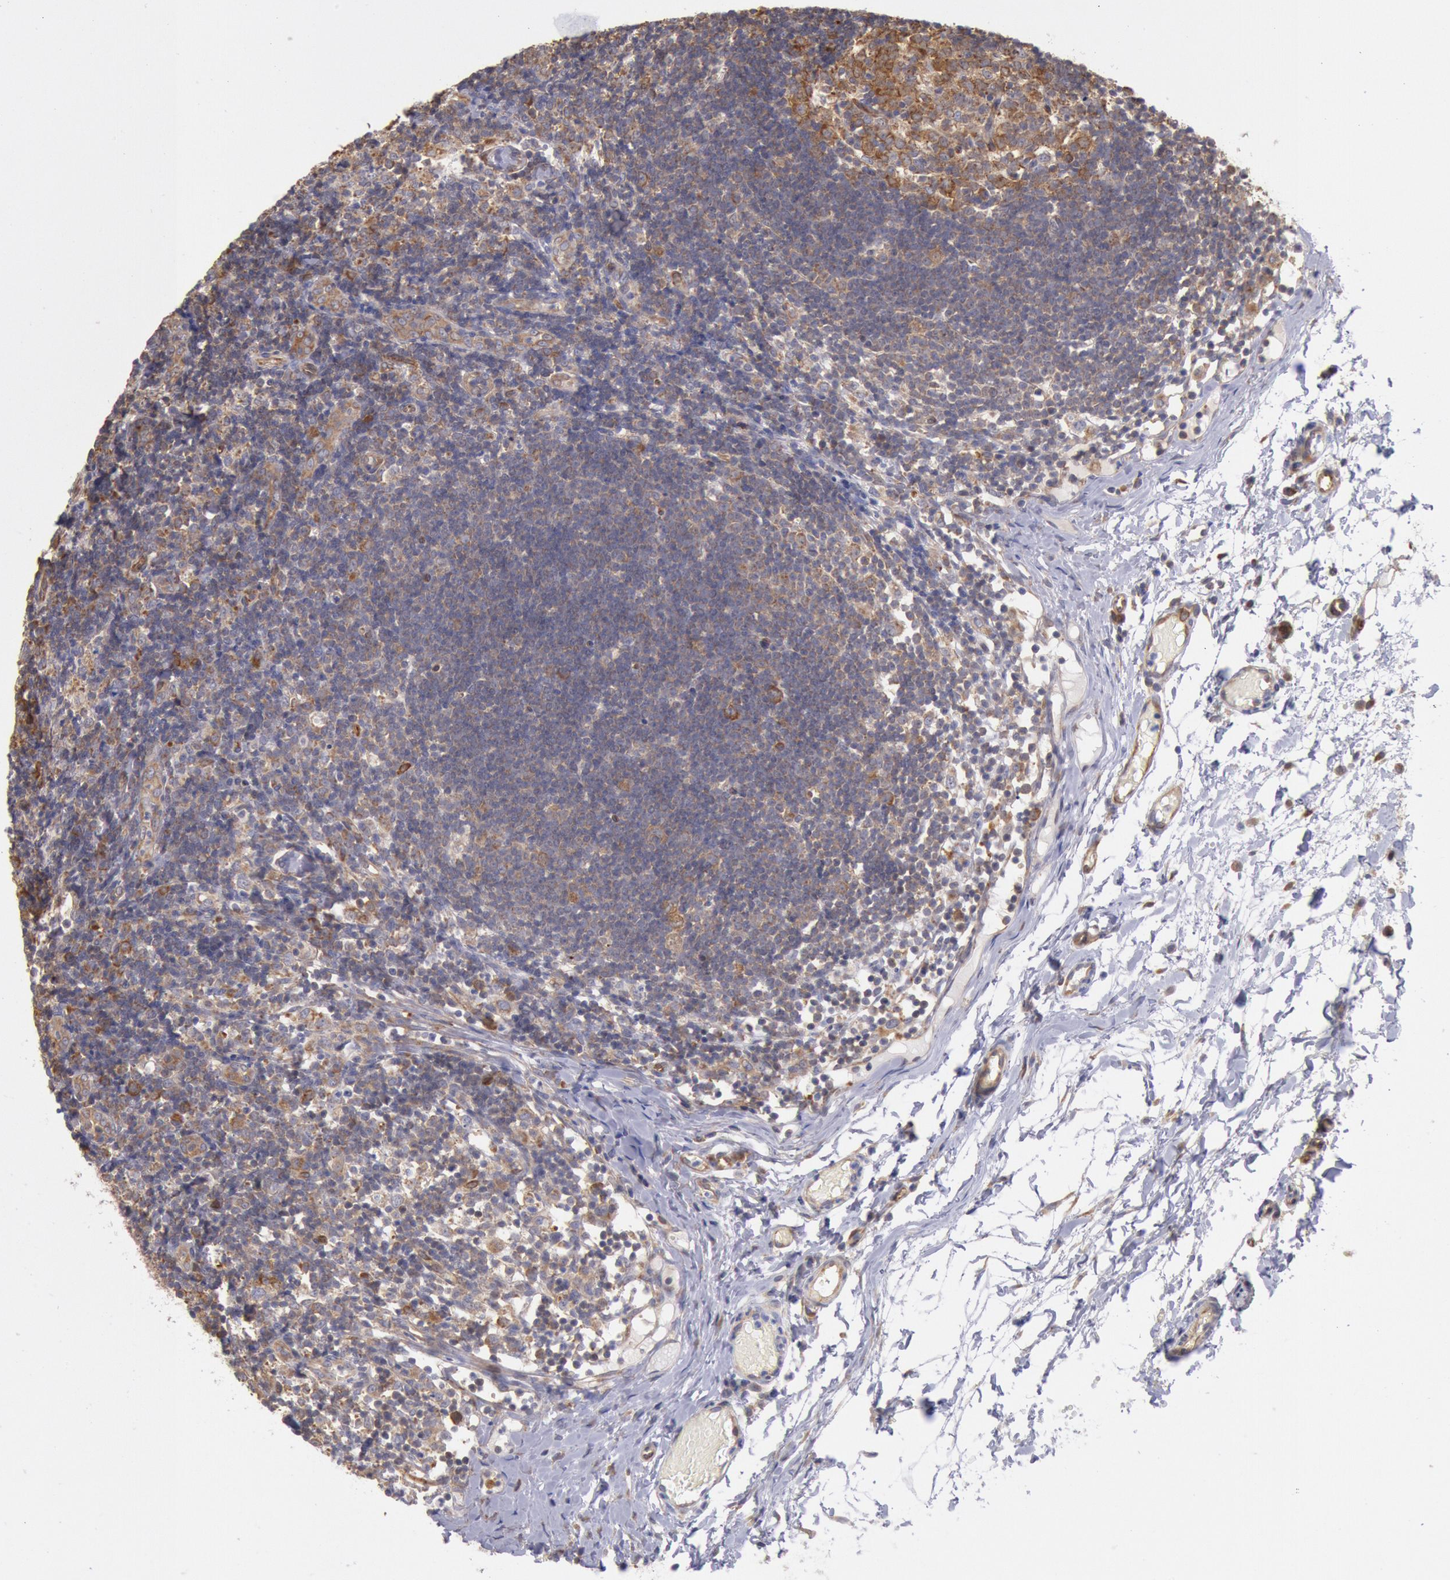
{"staining": {"intensity": "moderate", "quantity": ">75%", "location": "cytoplasmic/membranous"}, "tissue": "lymph node", "cell_type": "Germinal center cells", "image_type": "normal", "snomed": [{"axis": "morphology", "description": "Normal tissue, NOS"}, {"axis": "morphology", "description": "Inflammation, NOS"}, {"axis": "topography", "description": "Lymph node"}, {"axis": "topography", "description": "Salivary gland"}], "caption": "An image showing moderate cytoplasmic/membranous staining in about >75% of germinal center cells in unremarkable lymph node, as visualized by brown immunohistochemical staining.", "gene": "DRG1", "patient": {"sex": "male", "age": 3}}